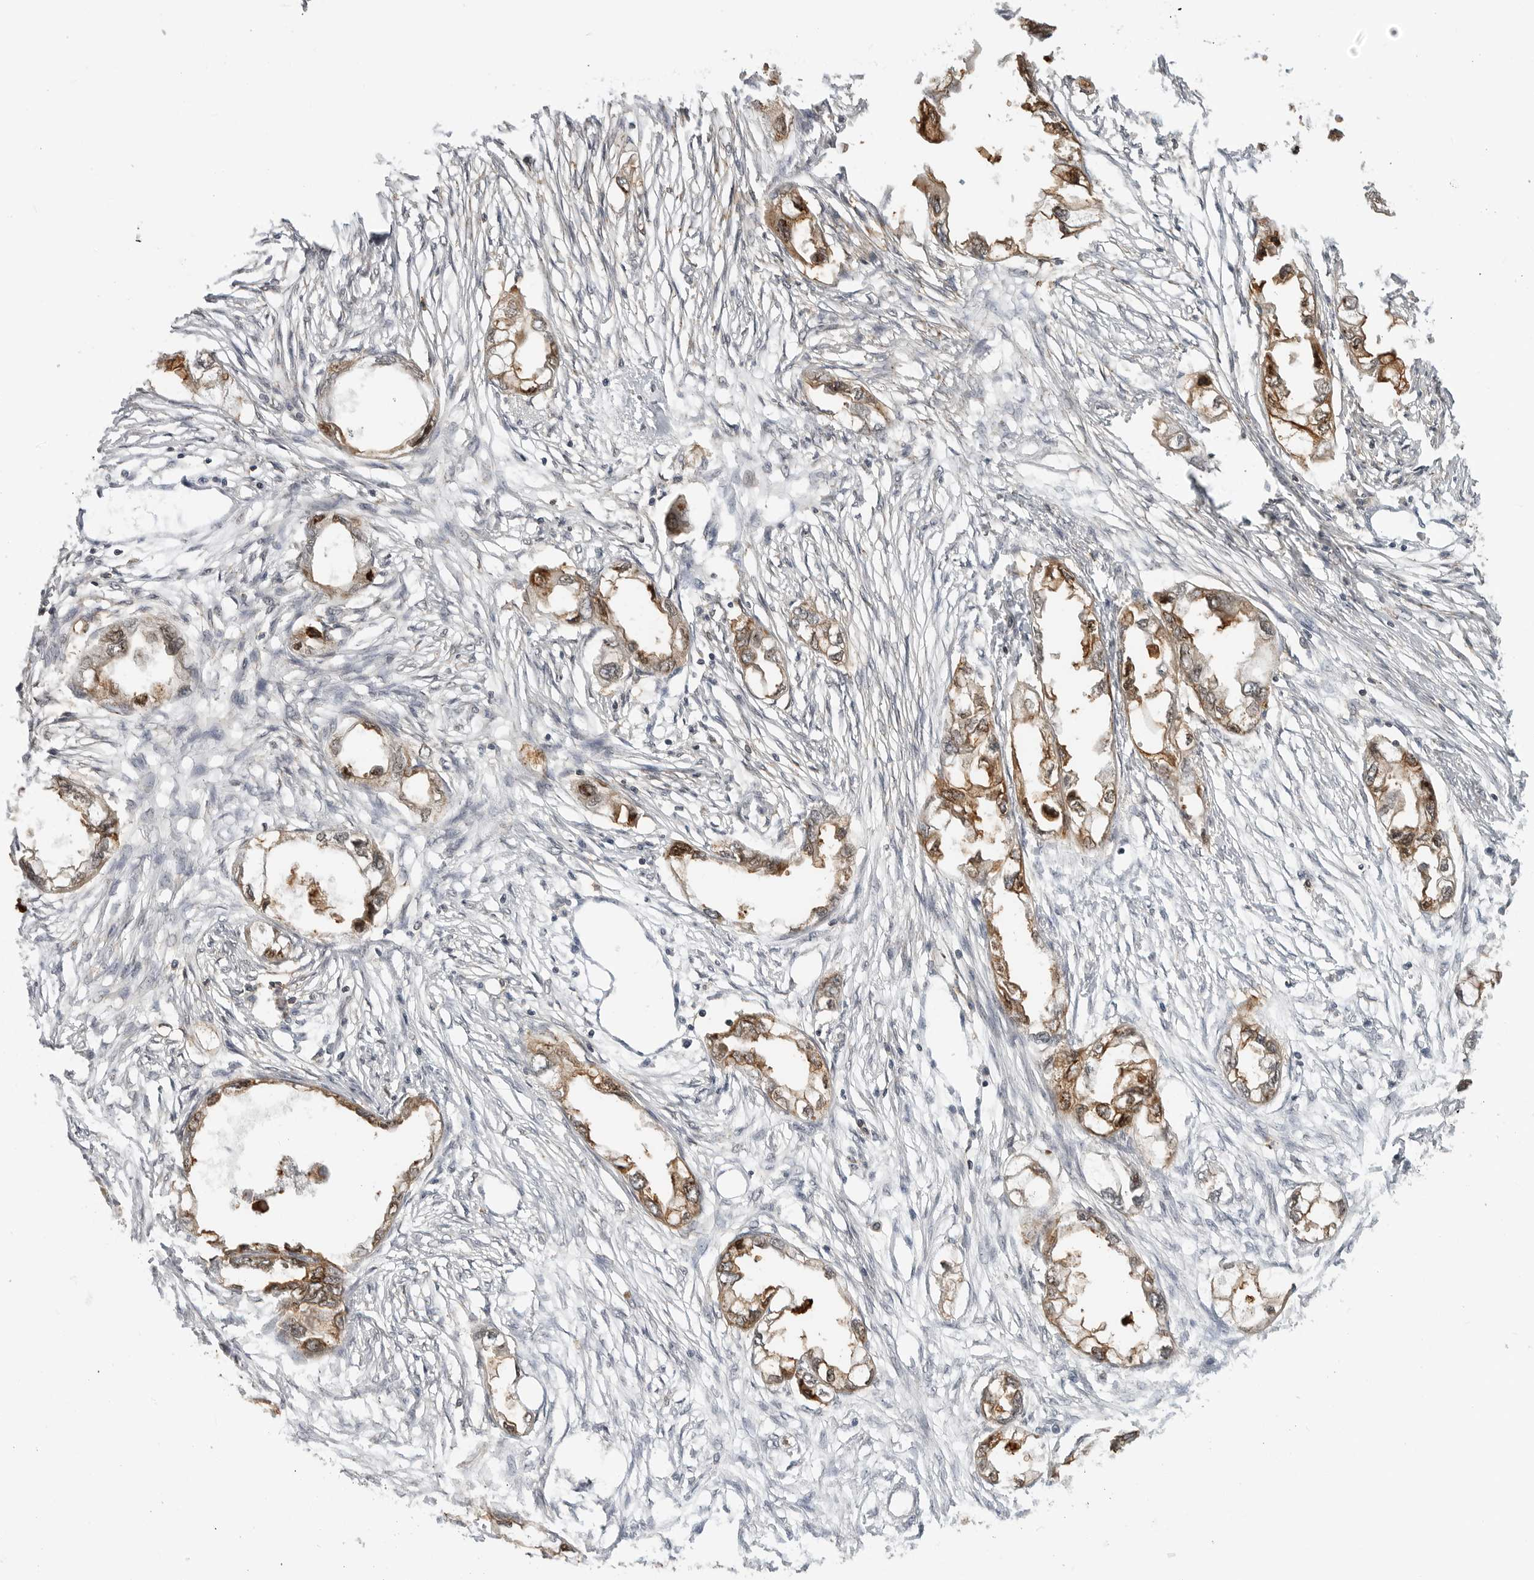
{"staining": {"intensity": "moderate", "quantity": ">75%", "location": "cytoplasmic/membranous"}, "tissue": "endometrial cancer", "cell_type": "Tumor cells", "image_type": "cancer", "snomed": [{"axis": "morphology", "description": "Adenocarcinoma, NOS"}, {"axis": "morphology", "description": "Adenocarcinoma, metastatic, NOS"}, {"axis": "topography", "description": "Adipose tissue"}, {"axis": "topography", "description": "Endometrium"}], "caption": "Brown immunohistochemical staining in human endometrial cancer (metastatic adenocarcinoma) exhibits moderate cytoplasmic/membranous staining in about >75% of tumor cells.", "gene": "ANXA11", "patient": {"sex": "female", "age": 67}}